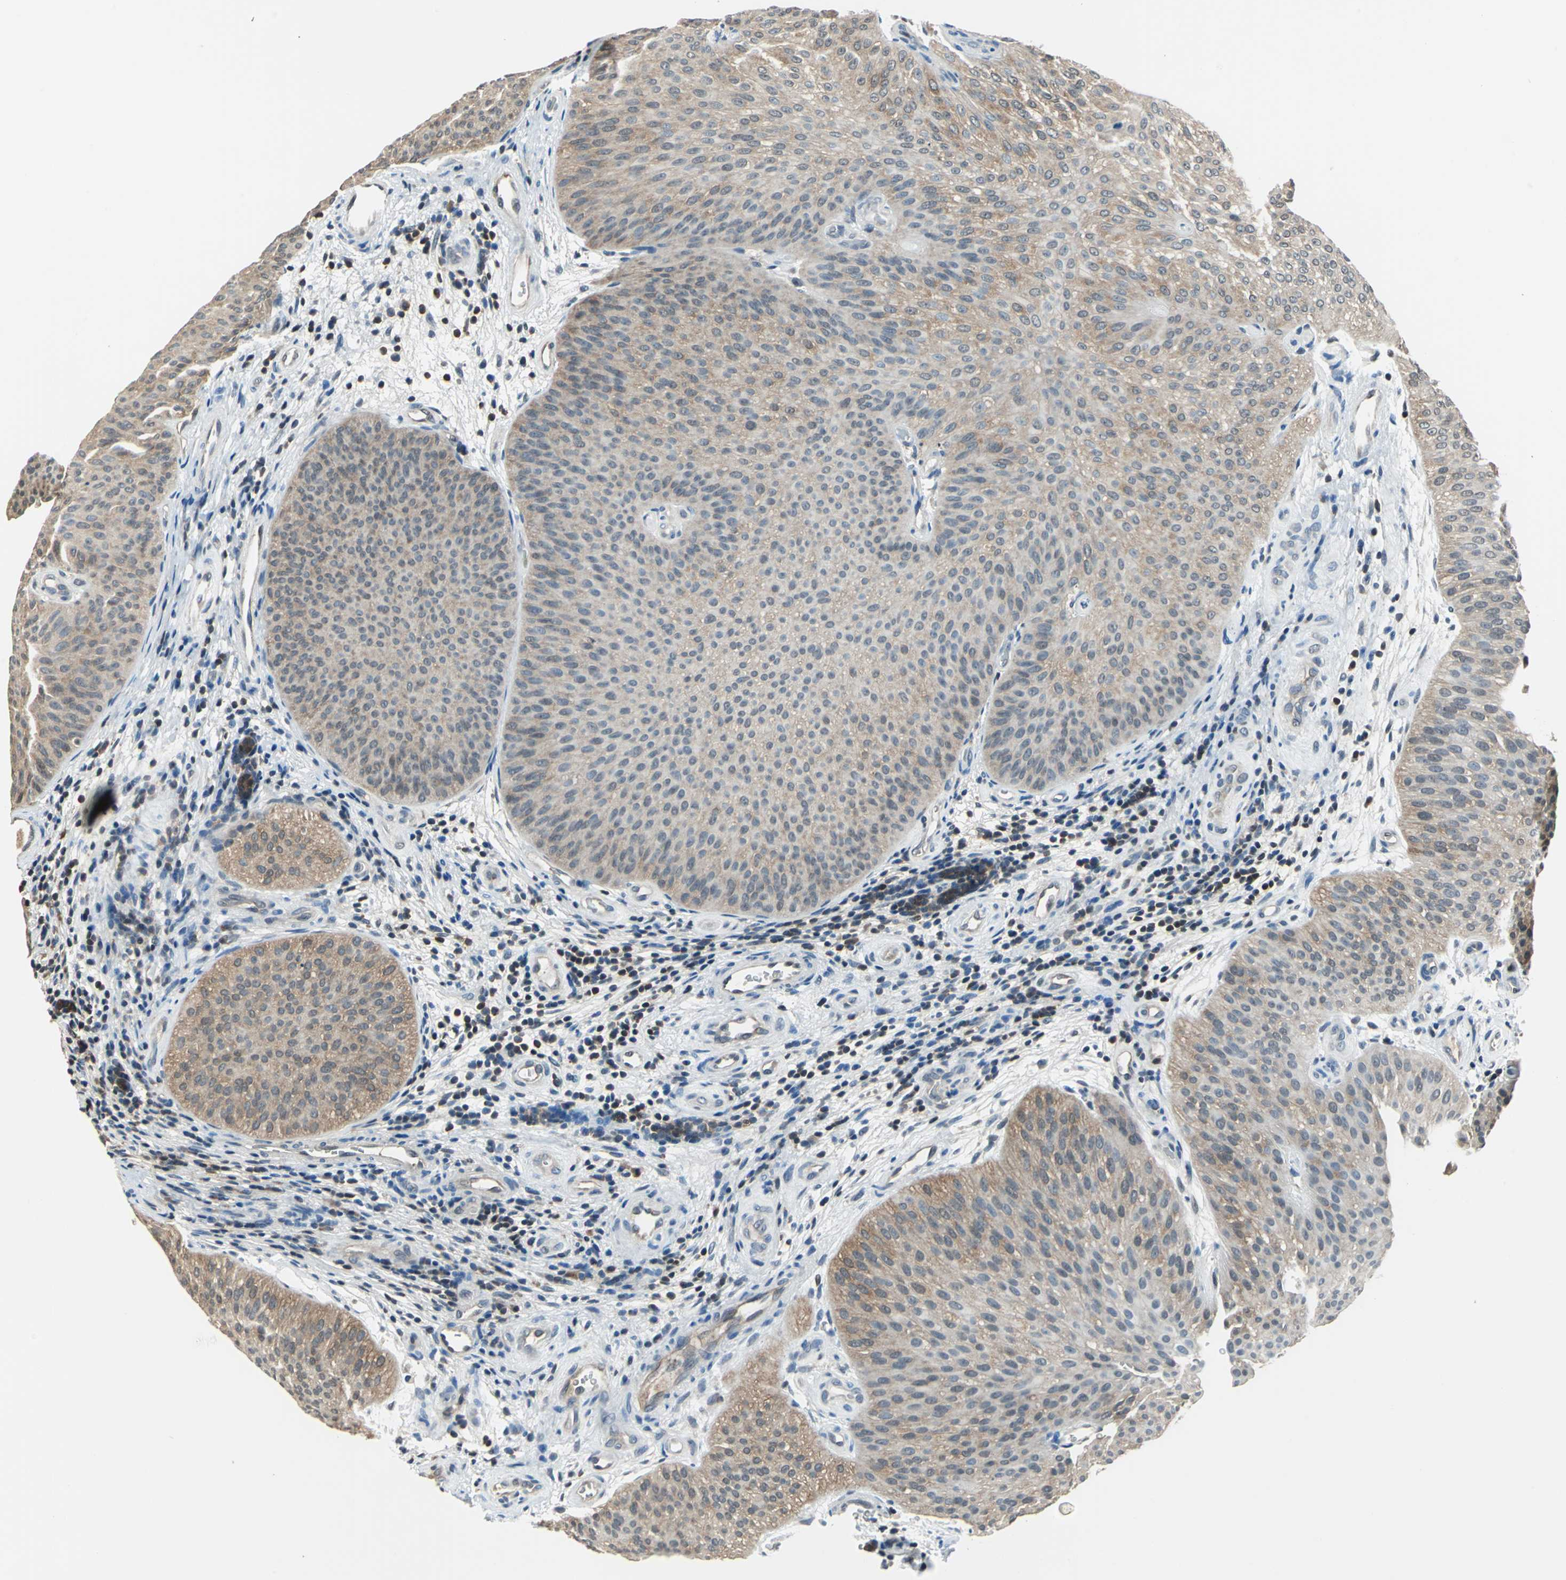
{"staining": {"intensity": "weak", "quantity": ">75%", "location": "cytoplasmic/membranous"}, "tissue": "urothelial cancer", "cell_type": "Tumor cells", "image_type": "cancer", "snomed": [{"axis": "morphology", "description": "Urothelial carcinoma, Low grade"}, {"axis": "topography", "description": "Urinary bladder"}], "caption": "This is an image of immunohistochemistry (IHC) staining of urothelial cancer, which shows weak positivity in the cytoplasmic/membranous of tumor cells.", "gene": "PSME1", "patient": {"sex": "female", "age": 60}}